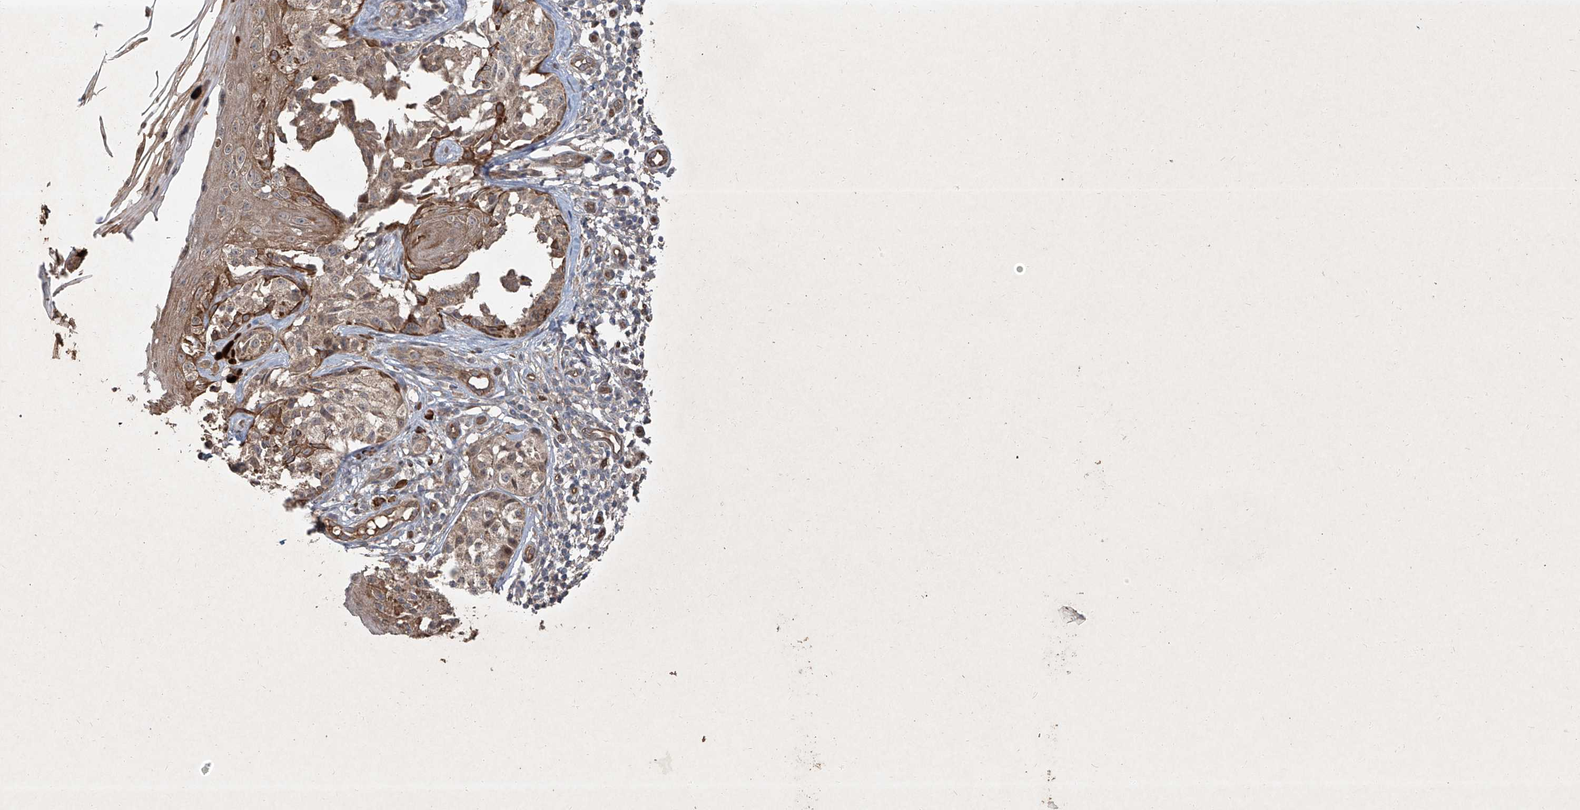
{"staining": {"intensity": "weak", "quantity": ">75%", "location": "cytoplasmic/membranous"}, "tissue": "melanoma", "cell_type": "Tumor cells", "image_type": "cancer", "snomed": [{"axis": "morphology", "description": "Malignant melanoma, NOS"}, {"axis": "topography", "description": "Skin"}], "caption": "Immunohistochemical staining of malignant melanoma reveals low levels of weak cytoplasmic/membranous protein expression in approximately >75% of tumor cells. (DAB IHC, brown staining for protein, blue staining for nuclei).", "gene": "CCN1", "patient": {"sex": "female", "age": 50}}